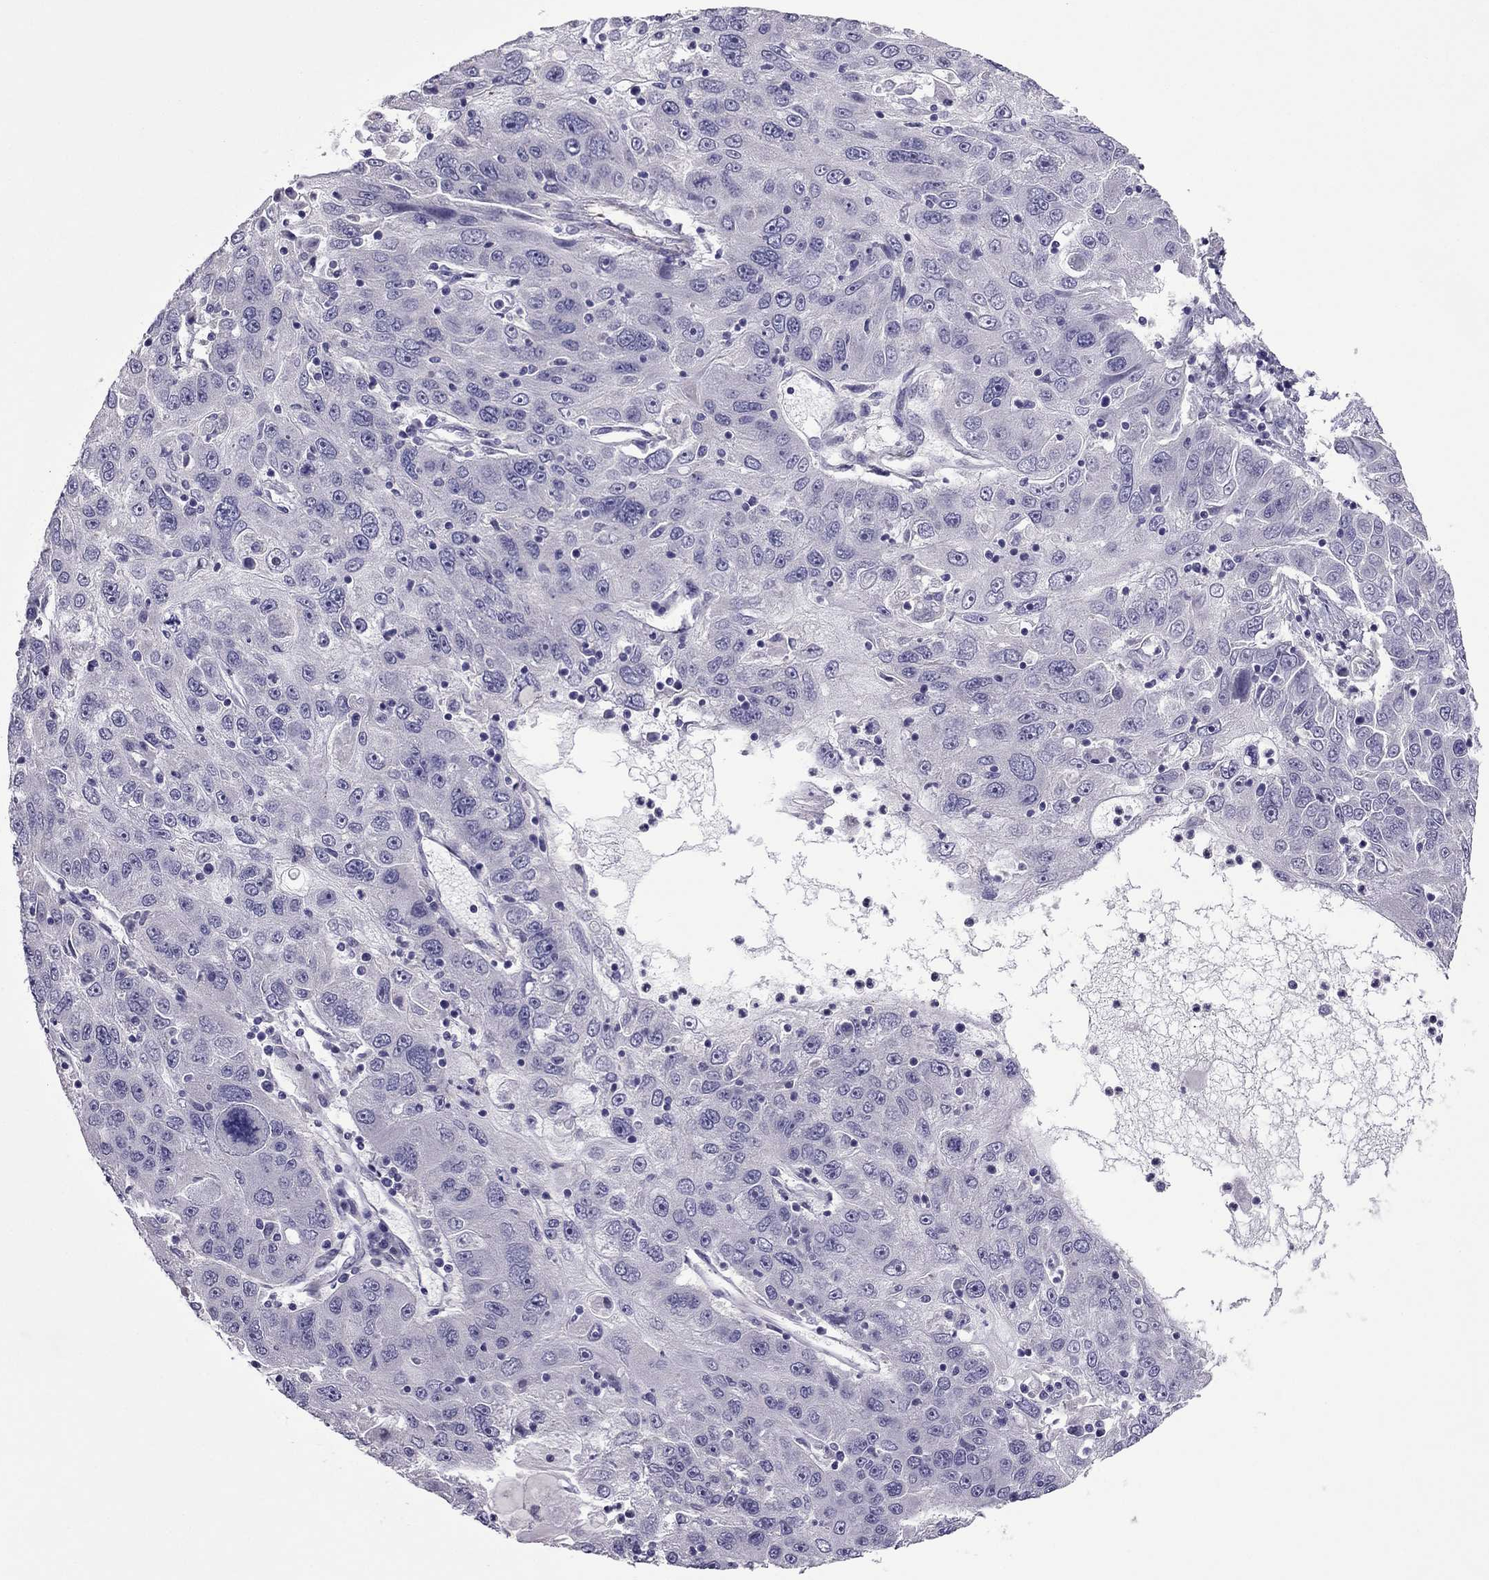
{"staining": {"intensity": "negative", "quantity": "none", "location": "none"}, "tissue": "stomach cancer", "cell_type": "Tumor cells", "image_type": "cancer", "snomed": [{"axis": "morphology", "description": "Adenocarcinoma, NOS"}, {"axis": "topography", "description": "Stomach"}], "caption": "Micrograph shows no protein positivity in tumor cells of adenocarcinoma (stomach) tissue.", "gene": "SLC16A8", "patient": {"sex": "male", "age": 56}}